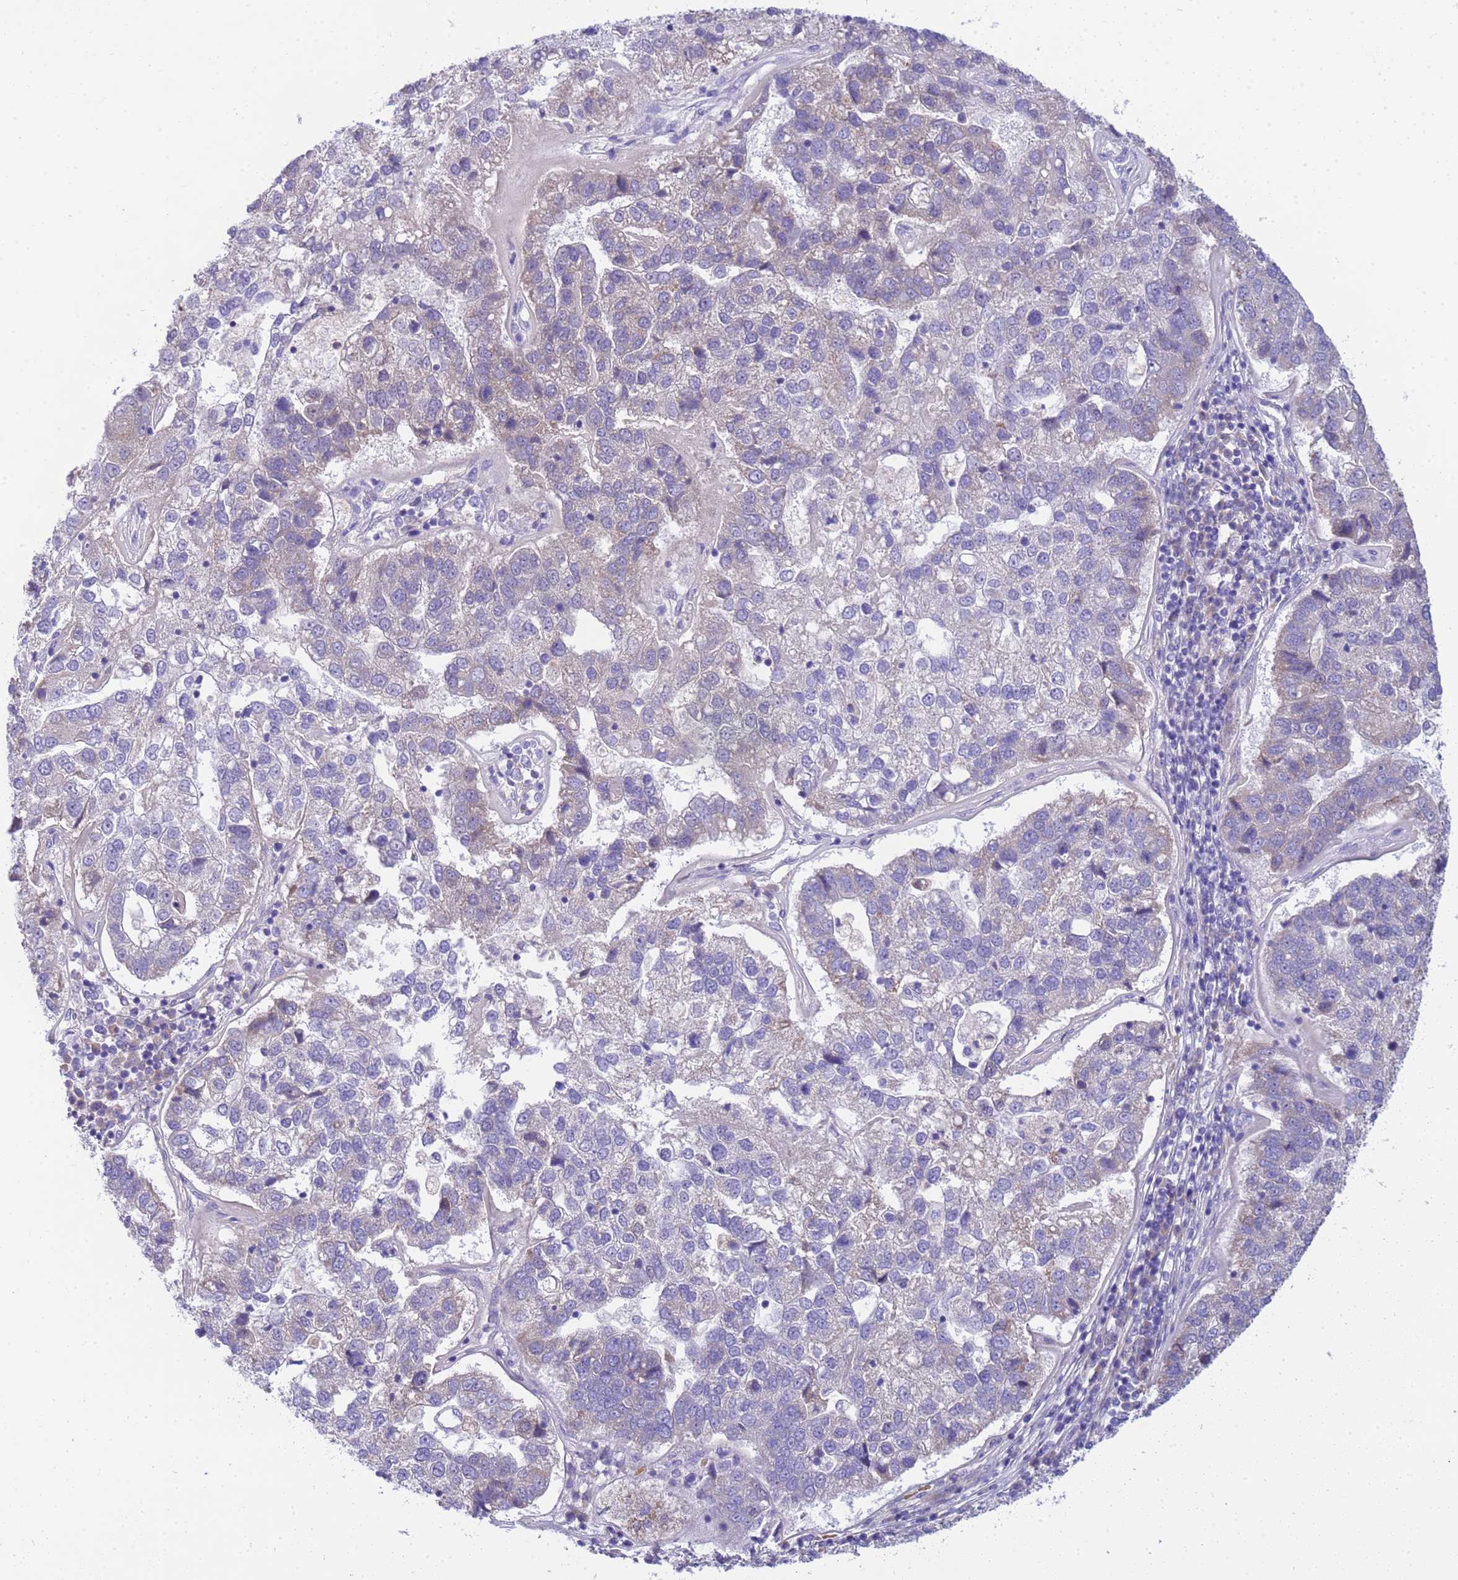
{"staining": {"intensity": "negative", "quantity": "none", "location": "none"}, "tissue": "pancreatic cancer", "cell_type": "Tumor cells", "image_type": "cancer", "snomed": [{"axis": "morphology", "description": "Adenocarcinoma, NOS"}, {"axis": "topography", "description": "Pancreas"}], "caption": "The histopathology image displays no significant expression in tumor cells of pancreatic adenocarcinoma. The staining was performed using DAB (3,3'-diaminobenzidine) to visualize the protein expression in brown, while the nuclei were stained in blue with hematoxylin (Magnification: 20x).", "gene": "RIPPLY2", "patient": {"sex": "female", "age": 61}}